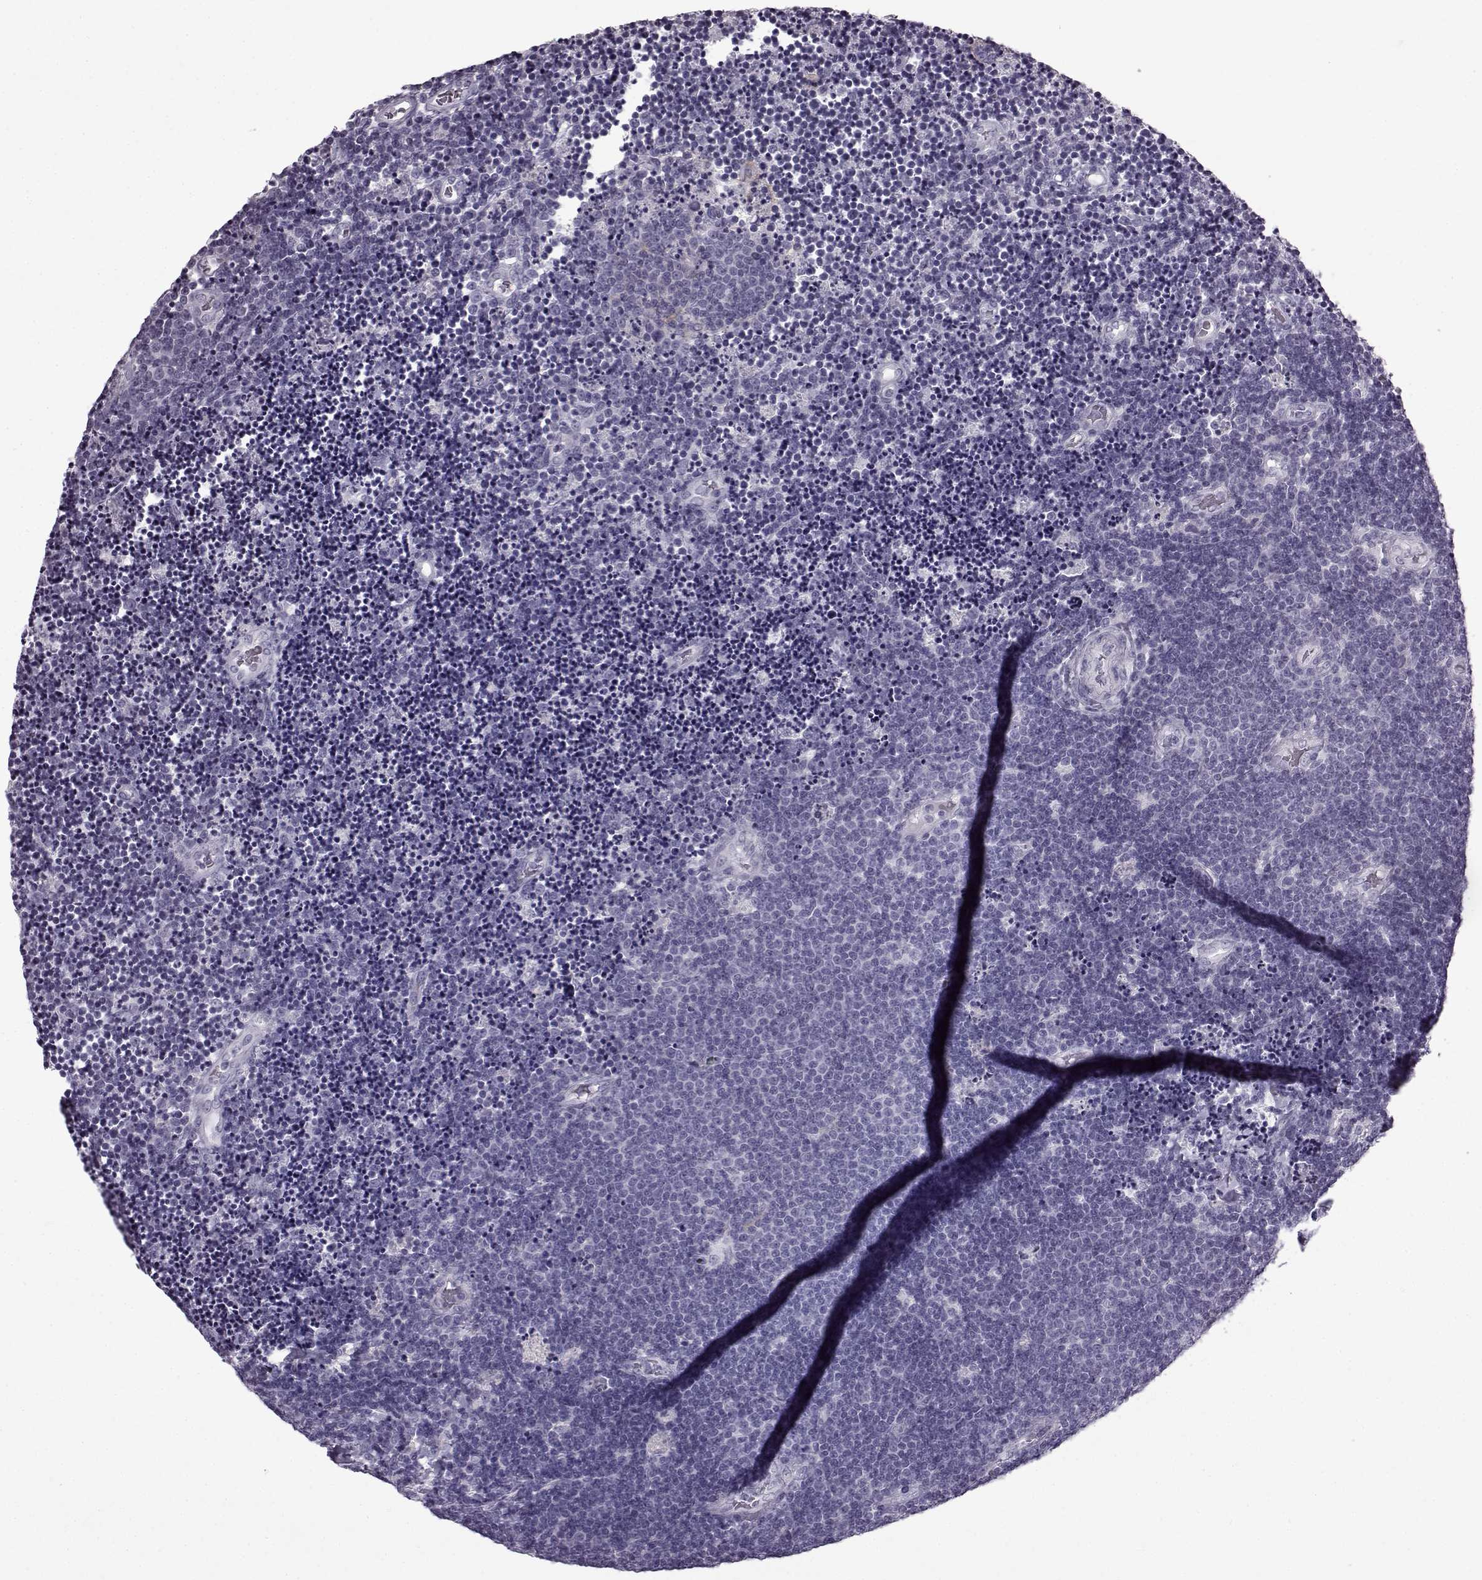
{"staining": {"intensity": "negative", "quantity": "none", "location": "none"}, "tissue": "lymphoma", "cell_type": "Tumor cells", "image_type": "cancer", "snomed": [{"axis": "morphology", "description": "Malignant lymphoma, non-Hodgkin's type, Low grade"}, {"axis": "topography", "description": "Brain"}], "caption": "Tumor cells are negative for brown protein staining in malignant lymphoma, non-Hodgkin's type (low-grade).", "gene": "SLC28A2", "patient": {"sex": "female", "age": 66}}